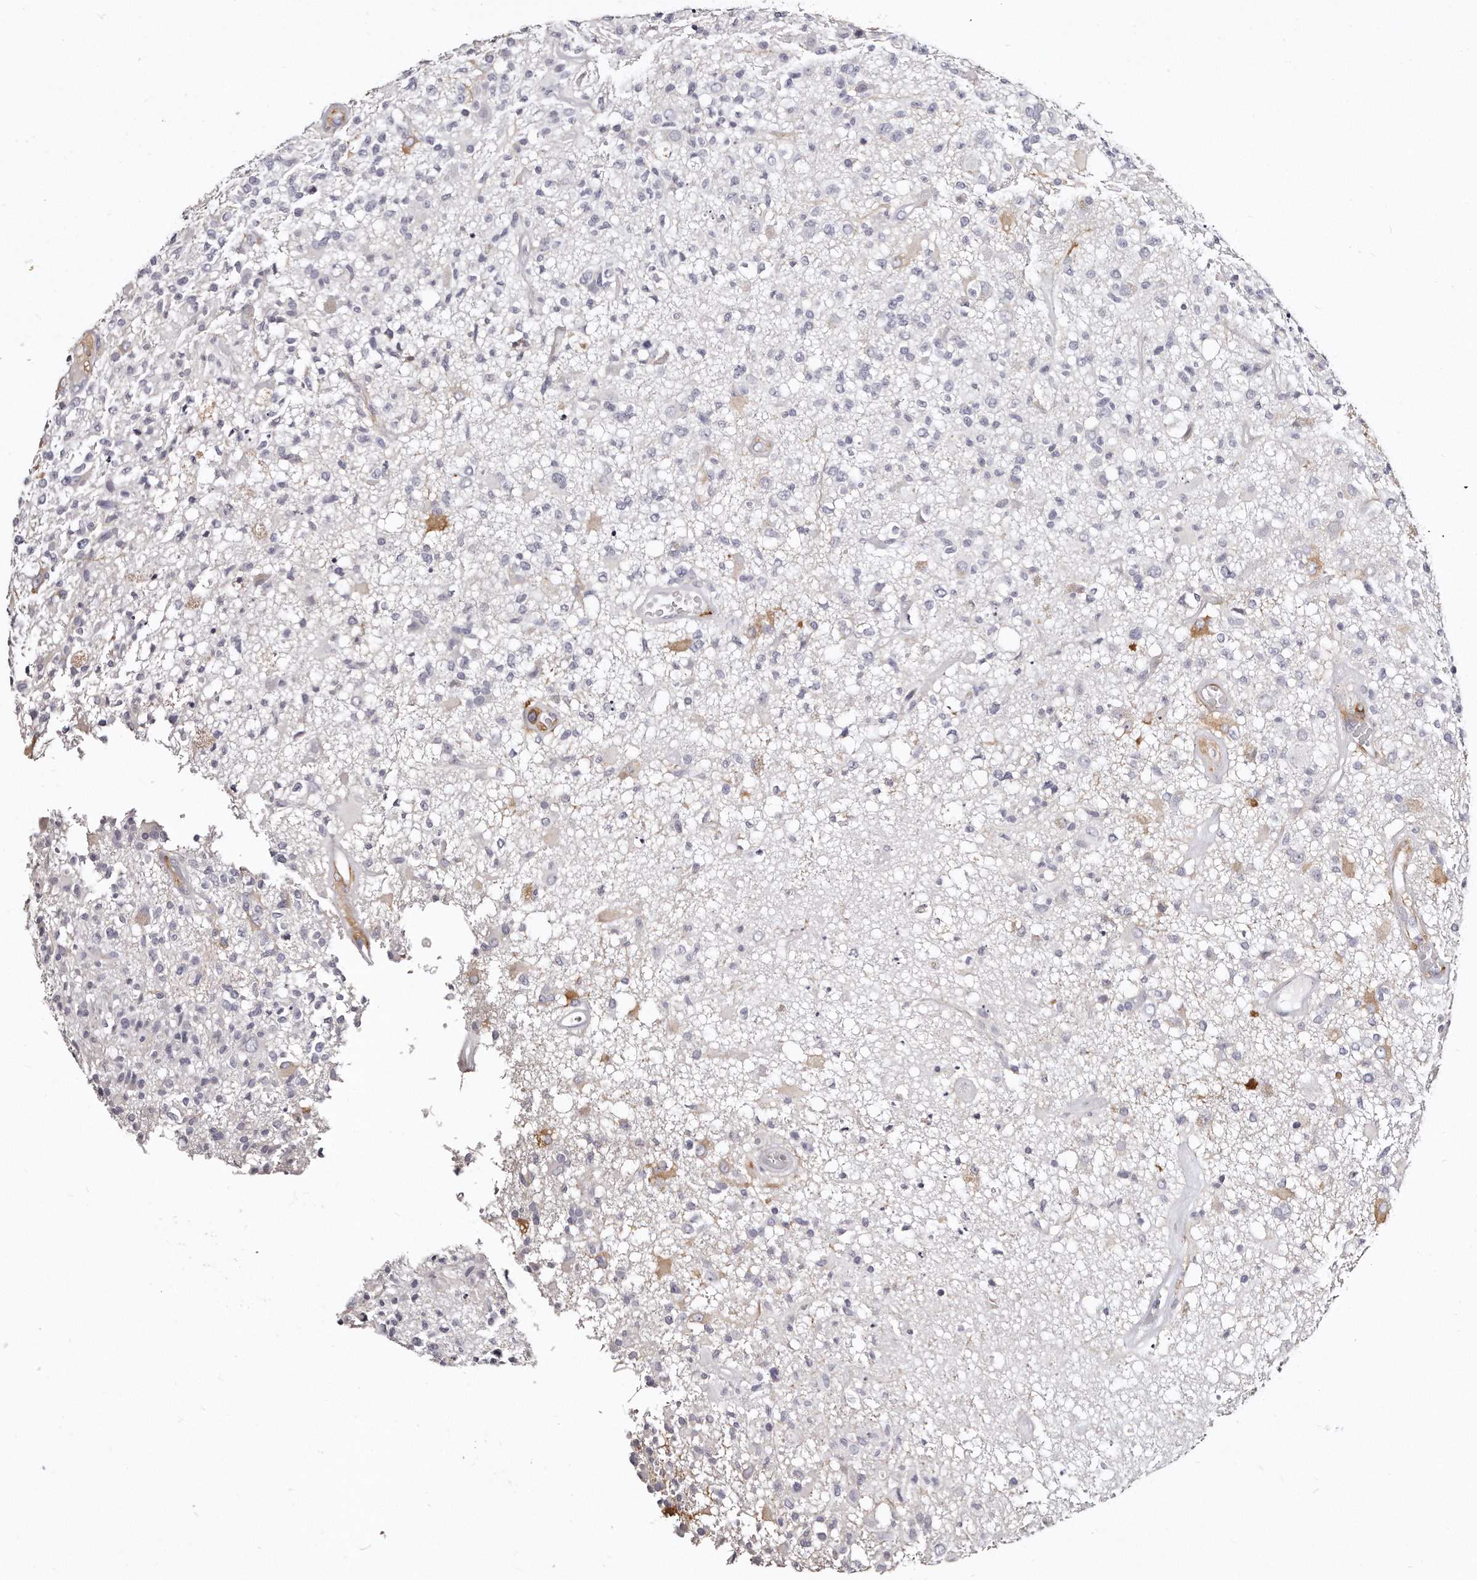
{"staining": {"intensity": "negative", "quantity": "none", "location": "none"}, "tissue": "glioma", "cell_type": "Tumor cells", "image_type": "cancer", "snomed": [{"axis": "morphology", "description": "Glioma, malignant, High grade"}, {"axis": "morphology", "description": "Glioblastoma, NOS"}, {"axis": "topography", "description": "Brain"}], "caption": "High magnification brightfield microscopy of glioma stained with DAB (brown) and counterstained with hematoxylin (blue): tumor cells show no significant expression.", "gene": "LMOD1", "patient": {"sex": "male", "age": 60}}